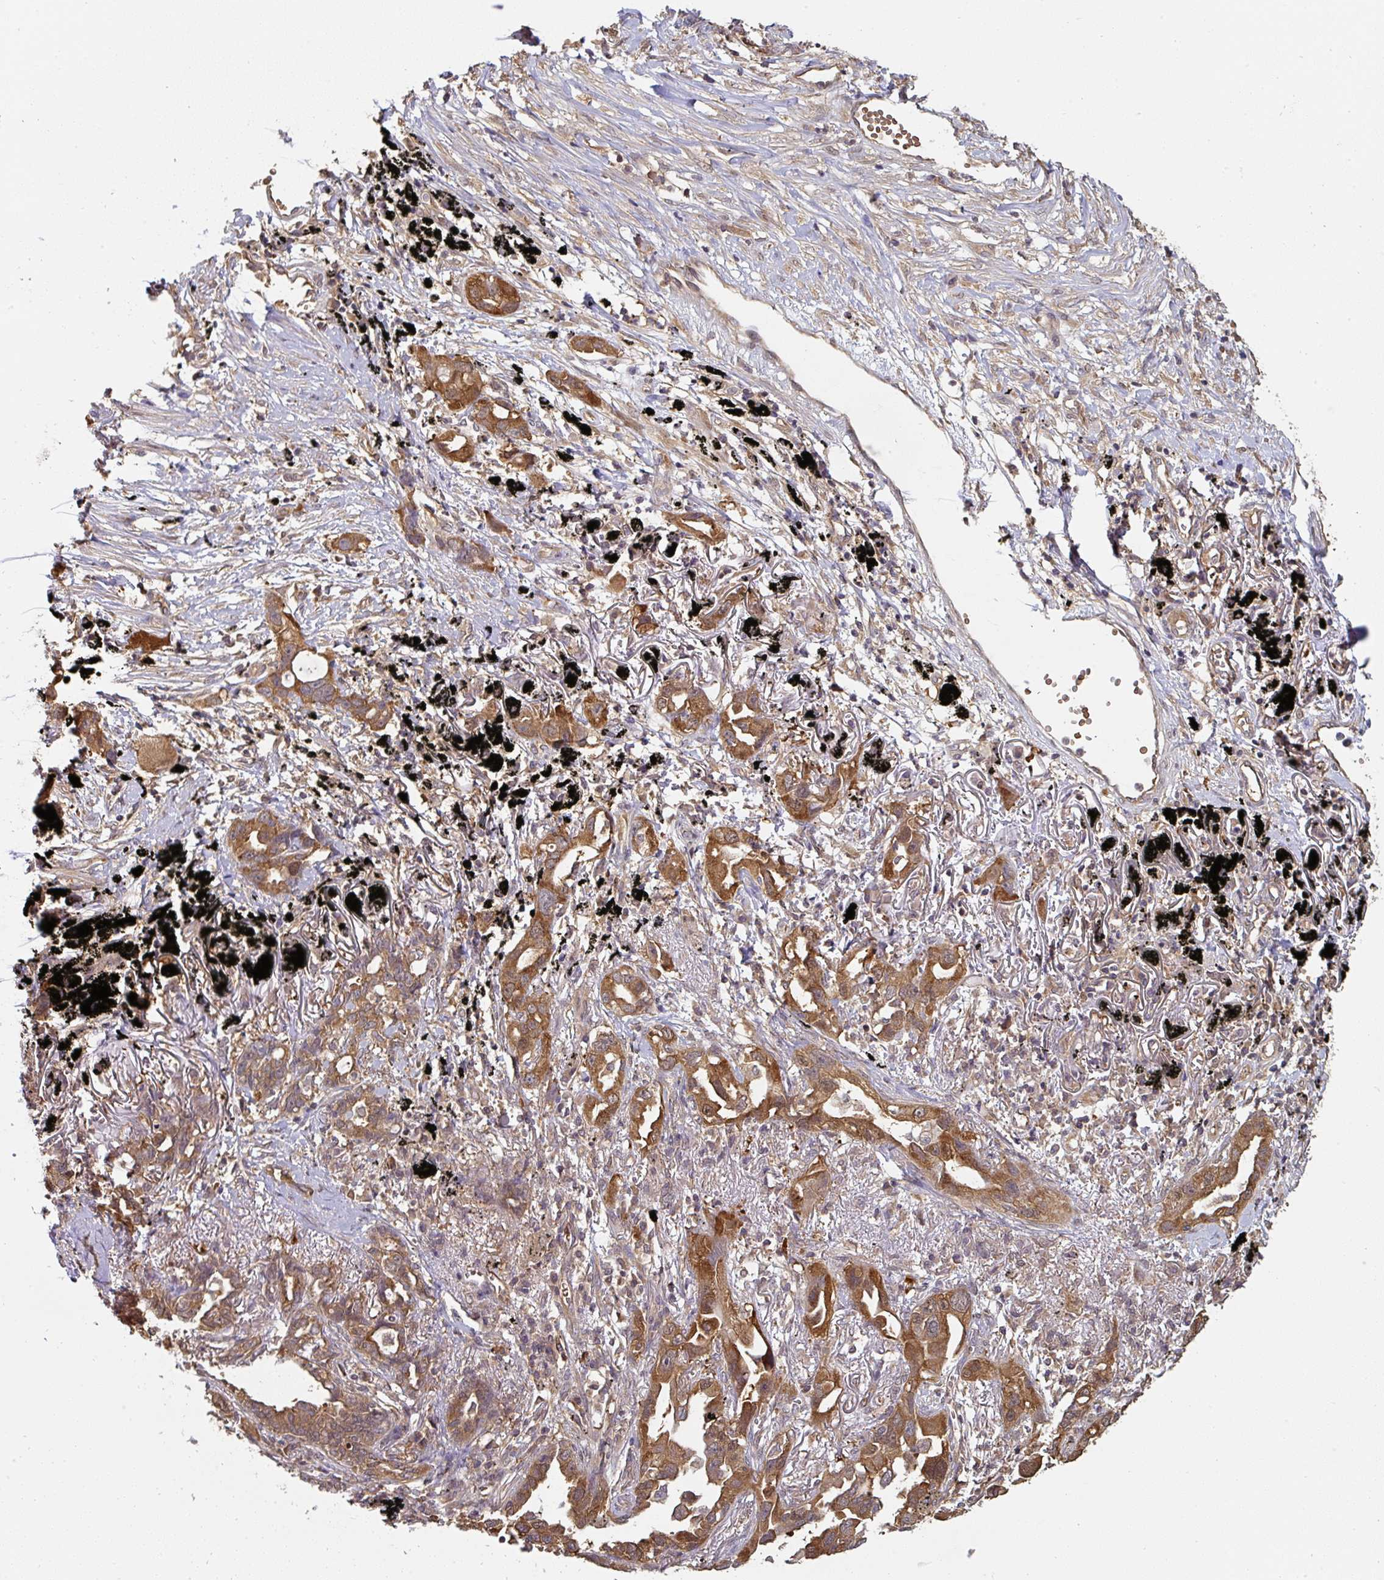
{"staining": {"intensity": "strong", "quantity": ">75%", "location": "cytoplasmic/membranous"}, "tissue": "lung cancer", "cell_type": "Tumor cells", "image_type": "cancer", "snomed": [{"axis": "morphology", "description": "Adenocarcinoma, NOS"}, {"axis": "topography", "description": "Lung"}], "caption": "Lung adenocarcinoma stained with a brown dye displays strong cytoplasmic/membranous positive staining in about >75% of tumor cells.", "gene": "ST13", "patient": {"sex": "male", "age": 67}}